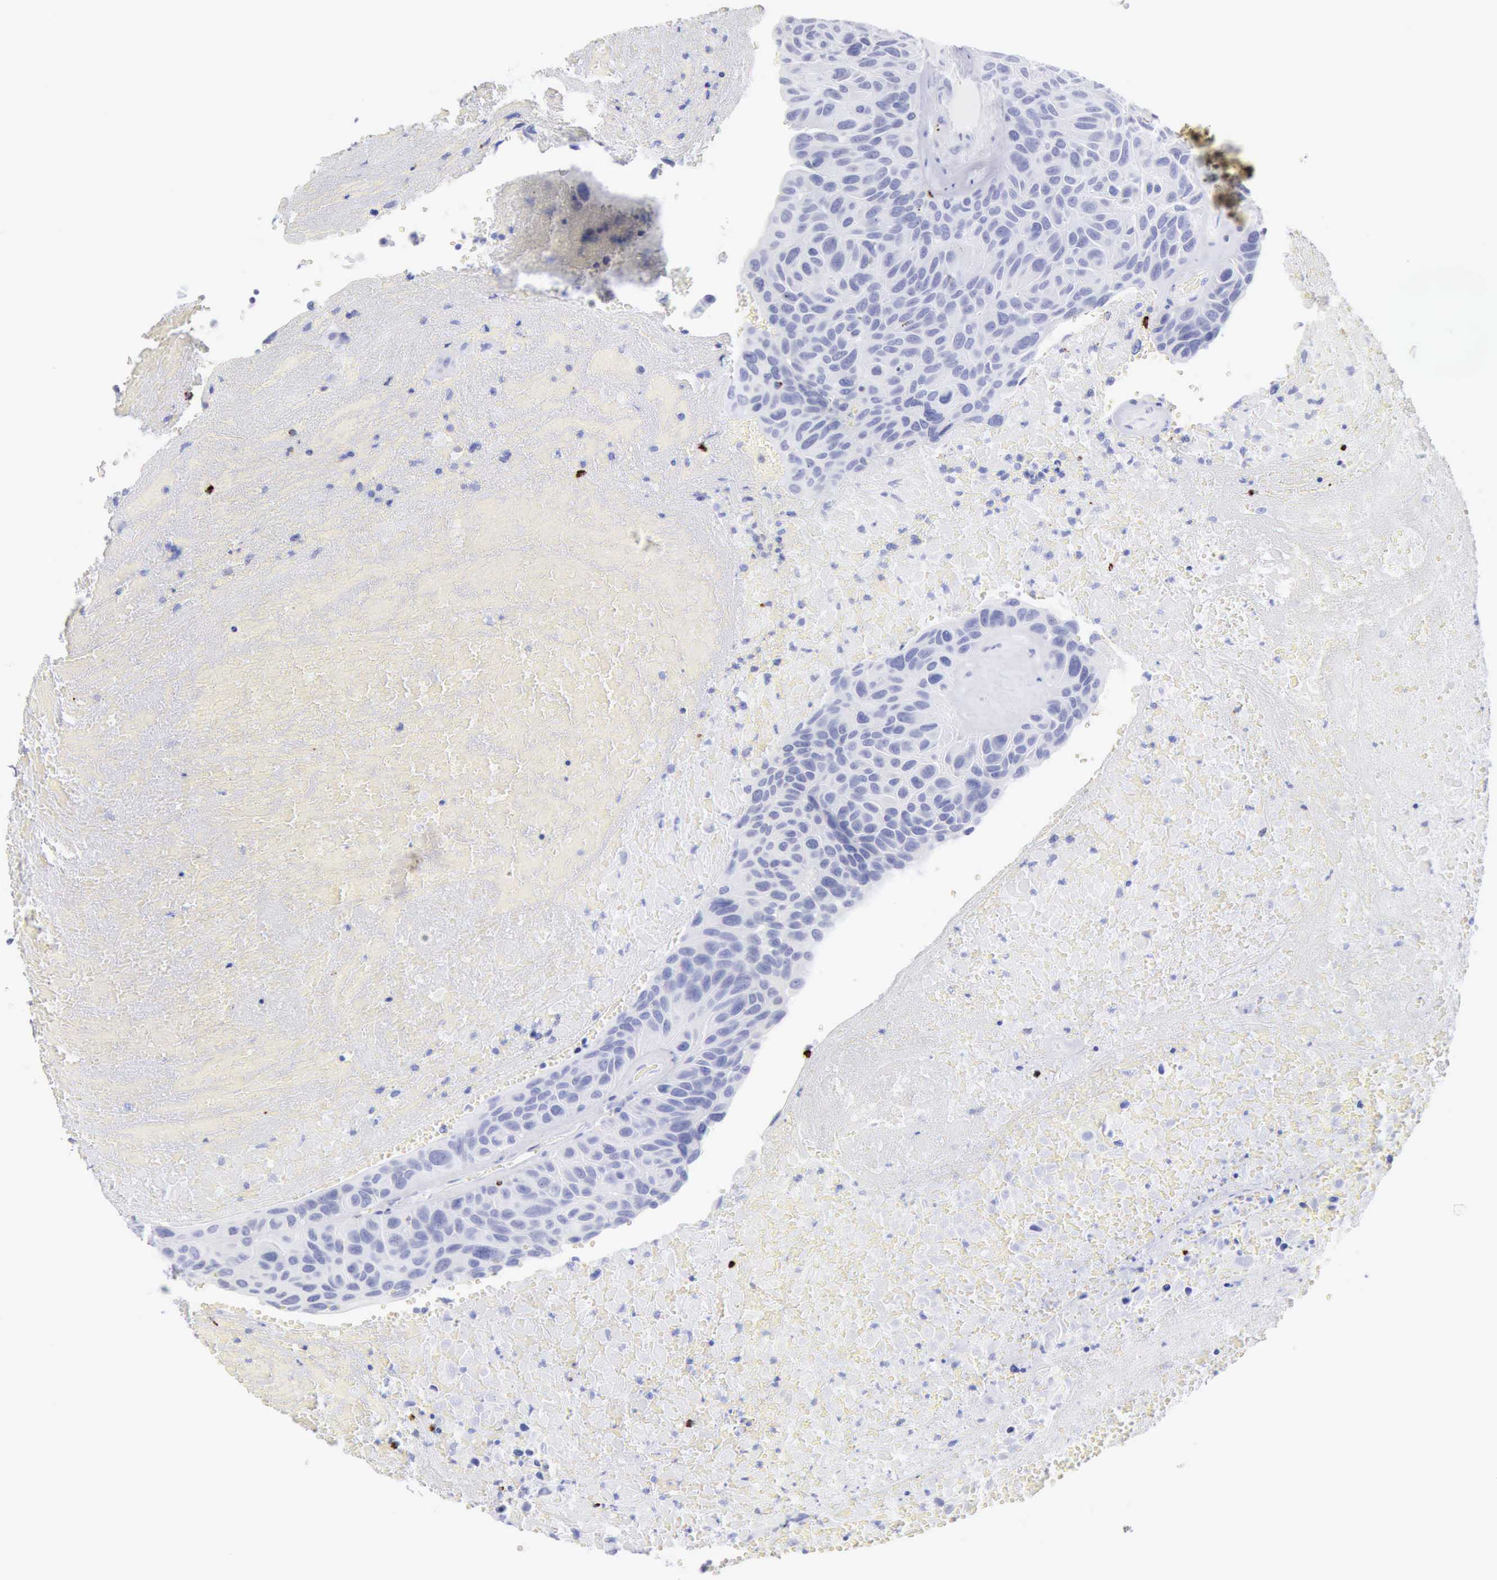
{"staining": {"intensity": "negative", "quantity": "none", "location": "none"}, "tissue": "urothelial cancer", "cell_type": "Tumor cells", "image_type": "cancer", "snomed": [{"axis": "morphology", "description": "Urothelial carcinoma, High grade"}, {"axis": "topography", "description": "Urinary bladder"}], "caption": "This is an immunohistochemistry (IHC) histopathology image of urothelial carcinoma (high-grade). There is no staining in tumor cells.", "gene": "GZMB", "patient": {"sex": "male", "age": 66}}